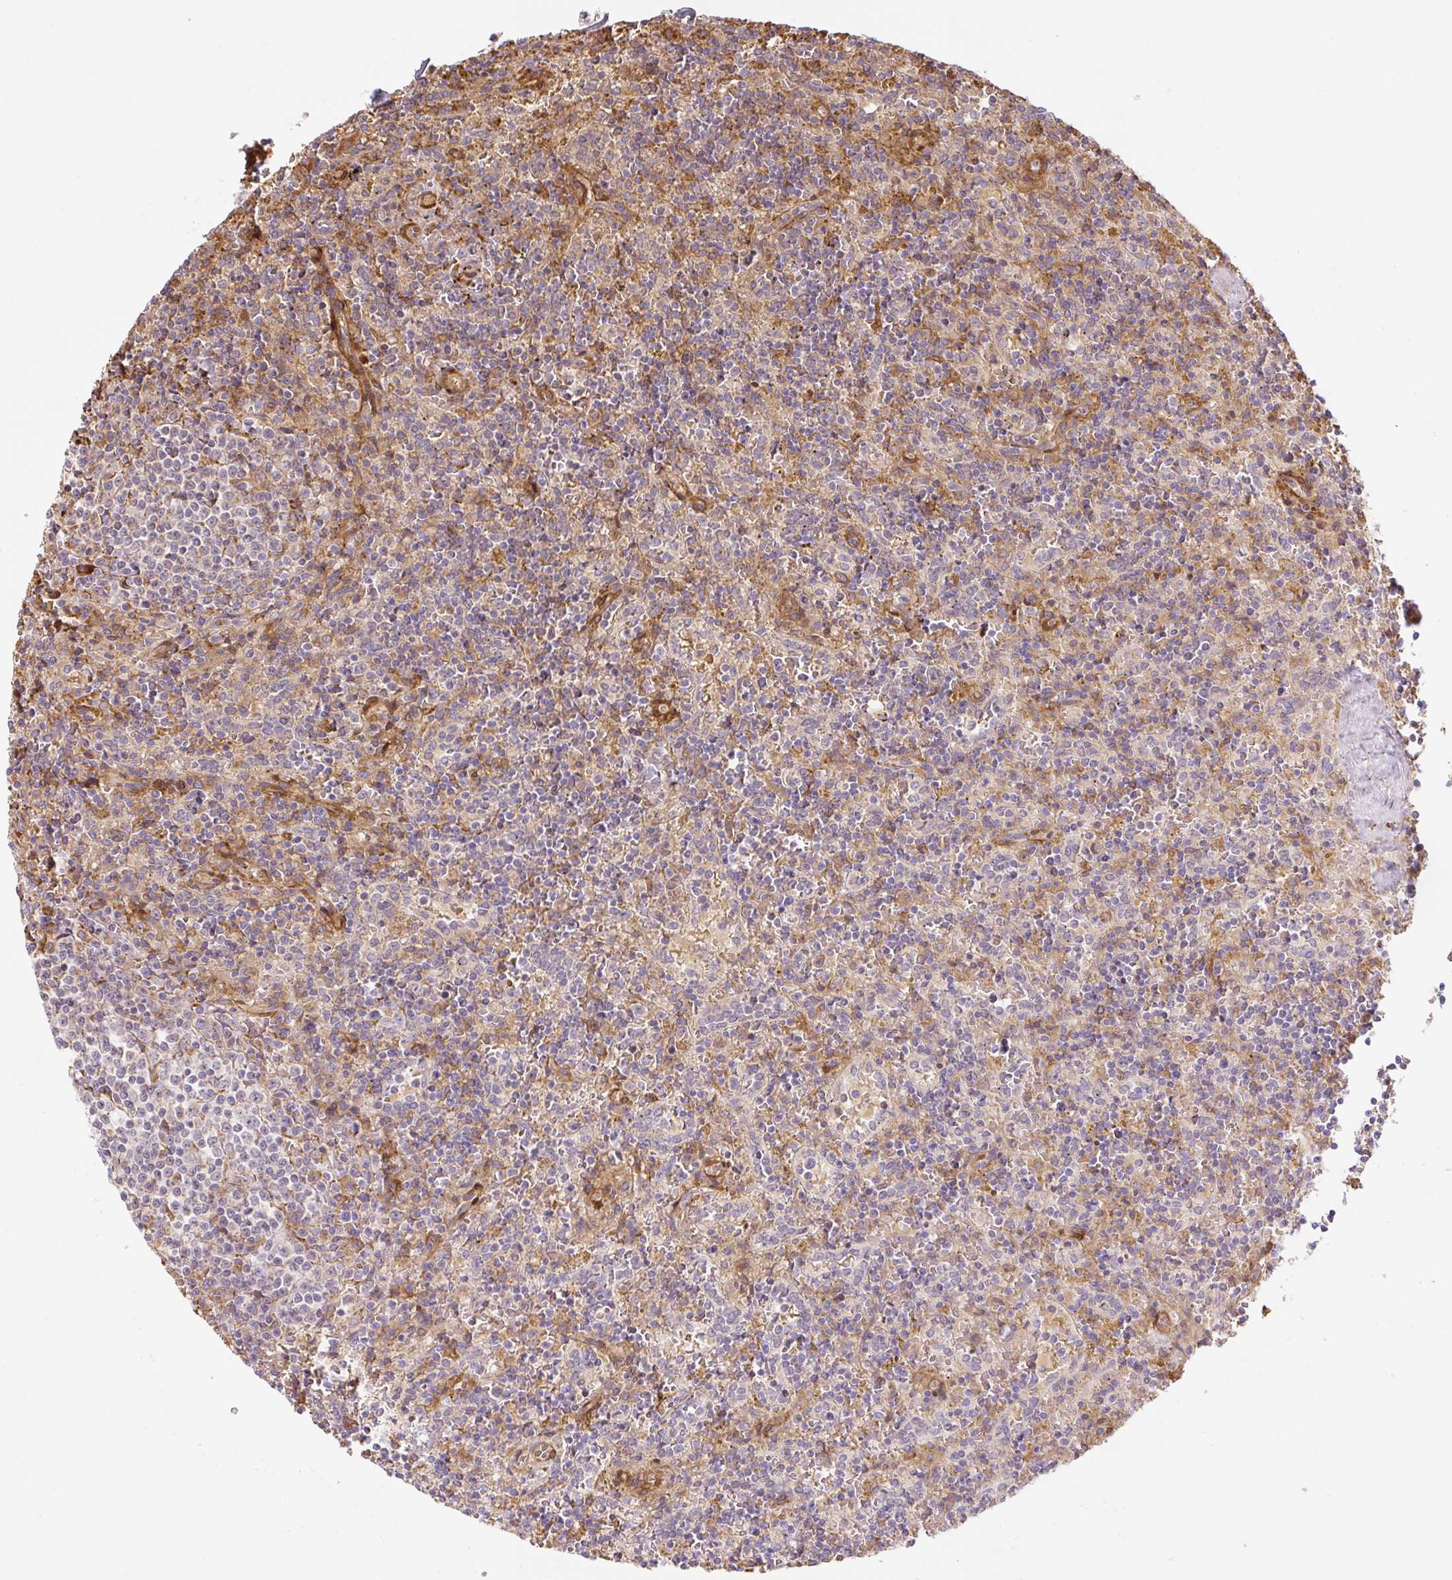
{"staining": {"intensity": "negative", "quantity": "none", "location": "none"}, "tissue": "lymphoma", "cell_type": "Tumor cells", "image_type": "cancer", "snomed": [{"axis": "morphology", "description": "Malignant lymphoma, non-Hodgkin's type, Low grade"}, {"axis": "topography", "description": "Spleen"}], "caption": "High power microscopy micrograph of an immunohistochemistry (IHC) micrograph of low-grade malignant lymphoma, non-Hodgkin's type, revealing no significant expression in tumor cells.", "gene": "RASA1", "patient": {"sex": "male", "age": 67}}